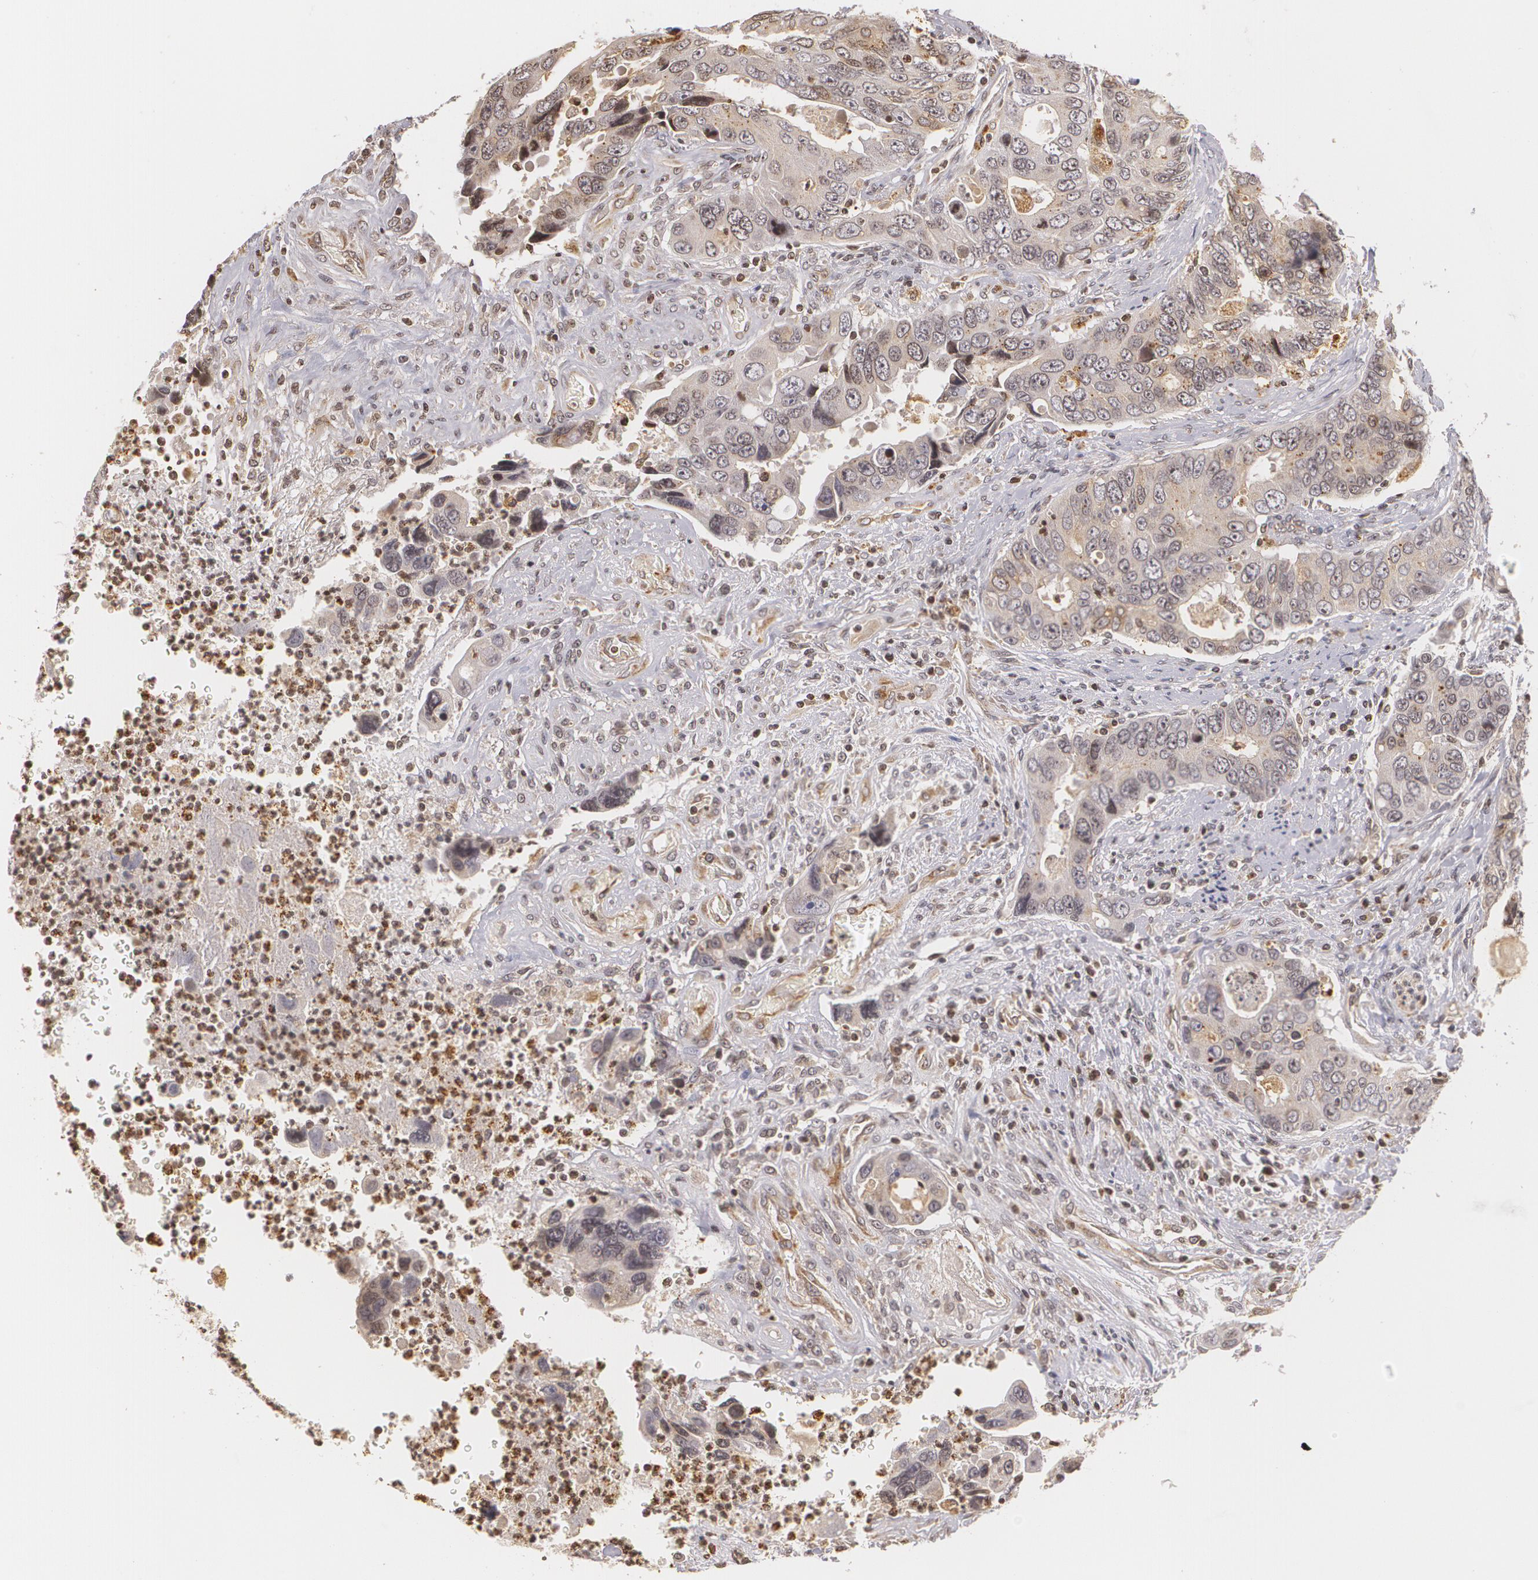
{"staining": {"intensity": "weak", "quantity": ">75%", "location": "cytoplasmic/membranous,nuclear"}, "tissue": "colorectal cancer", "cell_type": "Tumor cells", "image_type": "cancer", "snomed": [{"axis": "morphology", "description": "Adenocarcinoma, NOS"}, {"axis": "topography", "description": "Rectum"}], "caption": "About >75% of tumor cells in human colorectal cancer (adenocarcinoma) exhibit weak cytoplasmic/membranous and nuclear protein positivity as visualized by brown immunohistochemical staining.", "gene": "VAV3", "patient": {"sex": "female", "age": 67}}